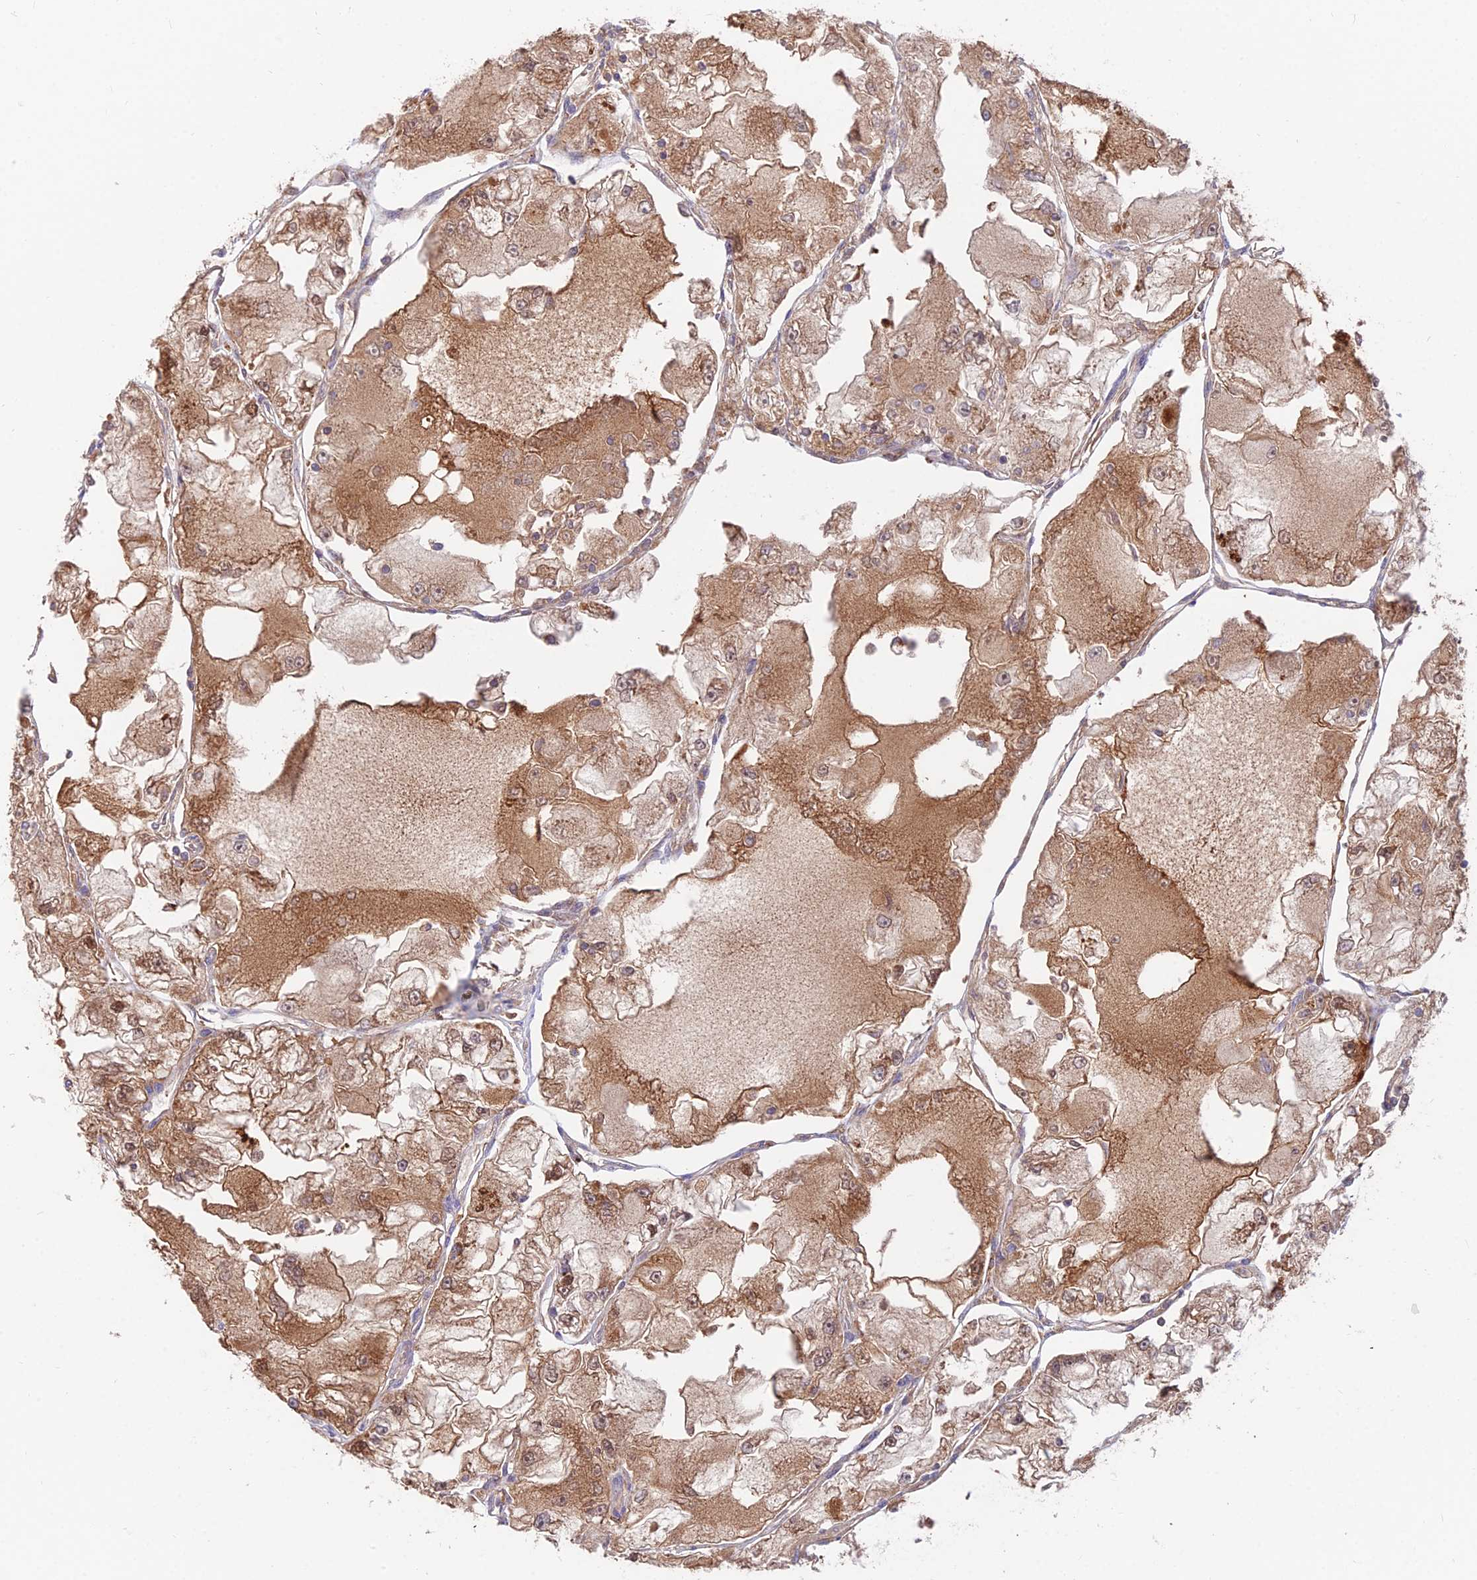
{"staining": {"intensity": "moderate", "quantity": ">75%", "location": "cytoplasmic/membranous,nuclear"}, "tissue": "renal cancer", "cell_type": "Tumor cells", "image_type": "cancer", "snomed": [{"axis": "morphology", "description": "Adenocarcinoma, NOS"}, {"axis": "topography", "description": "Kidney"}], "caption": "Protein staining reveals moderate cytoplasmic/membranous and nuclear expression in approximately >75% of tumor cells in renal adenocarcinoma.", "gene": "TIGD6", "patient": {"sex": "female", "age": 72}}